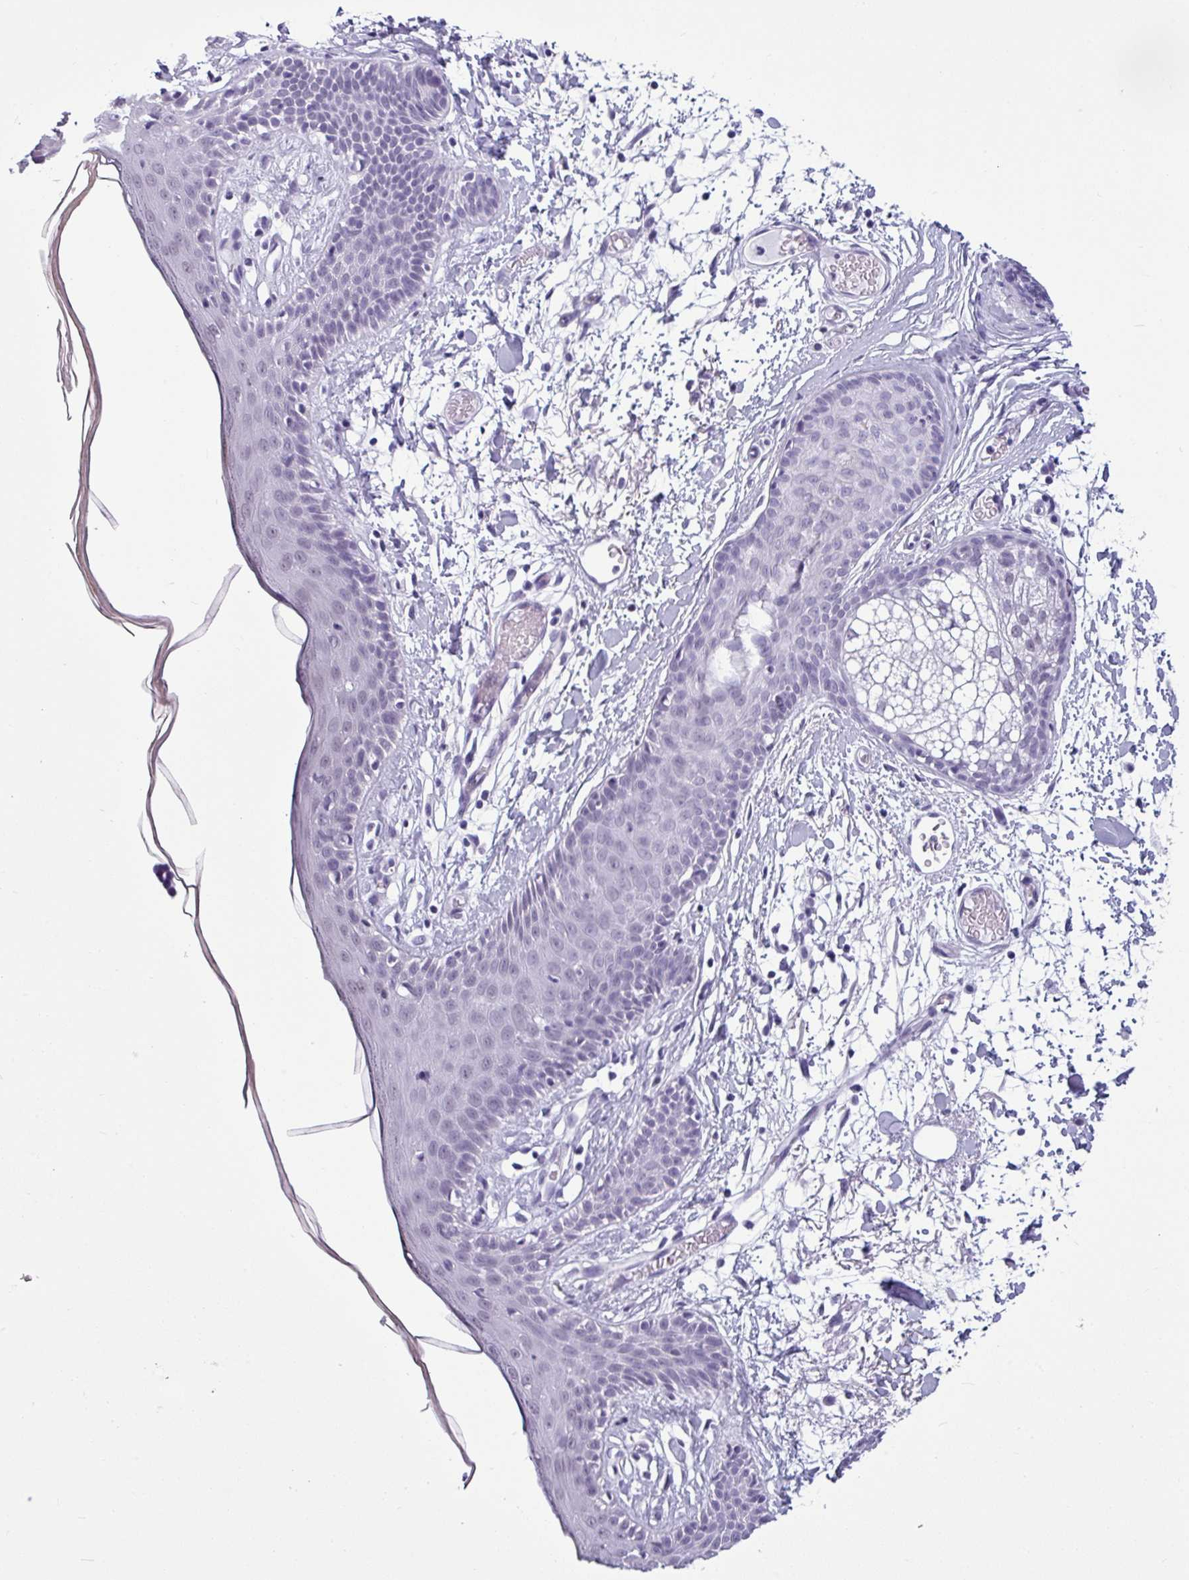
{"staining": {"intensity": "negative", "quantity": "none", "location": "none"}, "tissue": "skin", "cell_type": "Fibroblasts", "image_type": "normal", "snomed": [{"axis": "morphology", "description": "Normal tissue, NOS"}, {"axis": "topography", "description": "Skin"}], "caption": "This histopathology image is of unremarkable skin stained with immunohistochemistry (IHC) to label a protein in brown with the nuclei are counter-stained blue. There is no staining in fibroblasts.", "gene": "SRGAP1", "patient": {"sex": "male", "age": 79}}